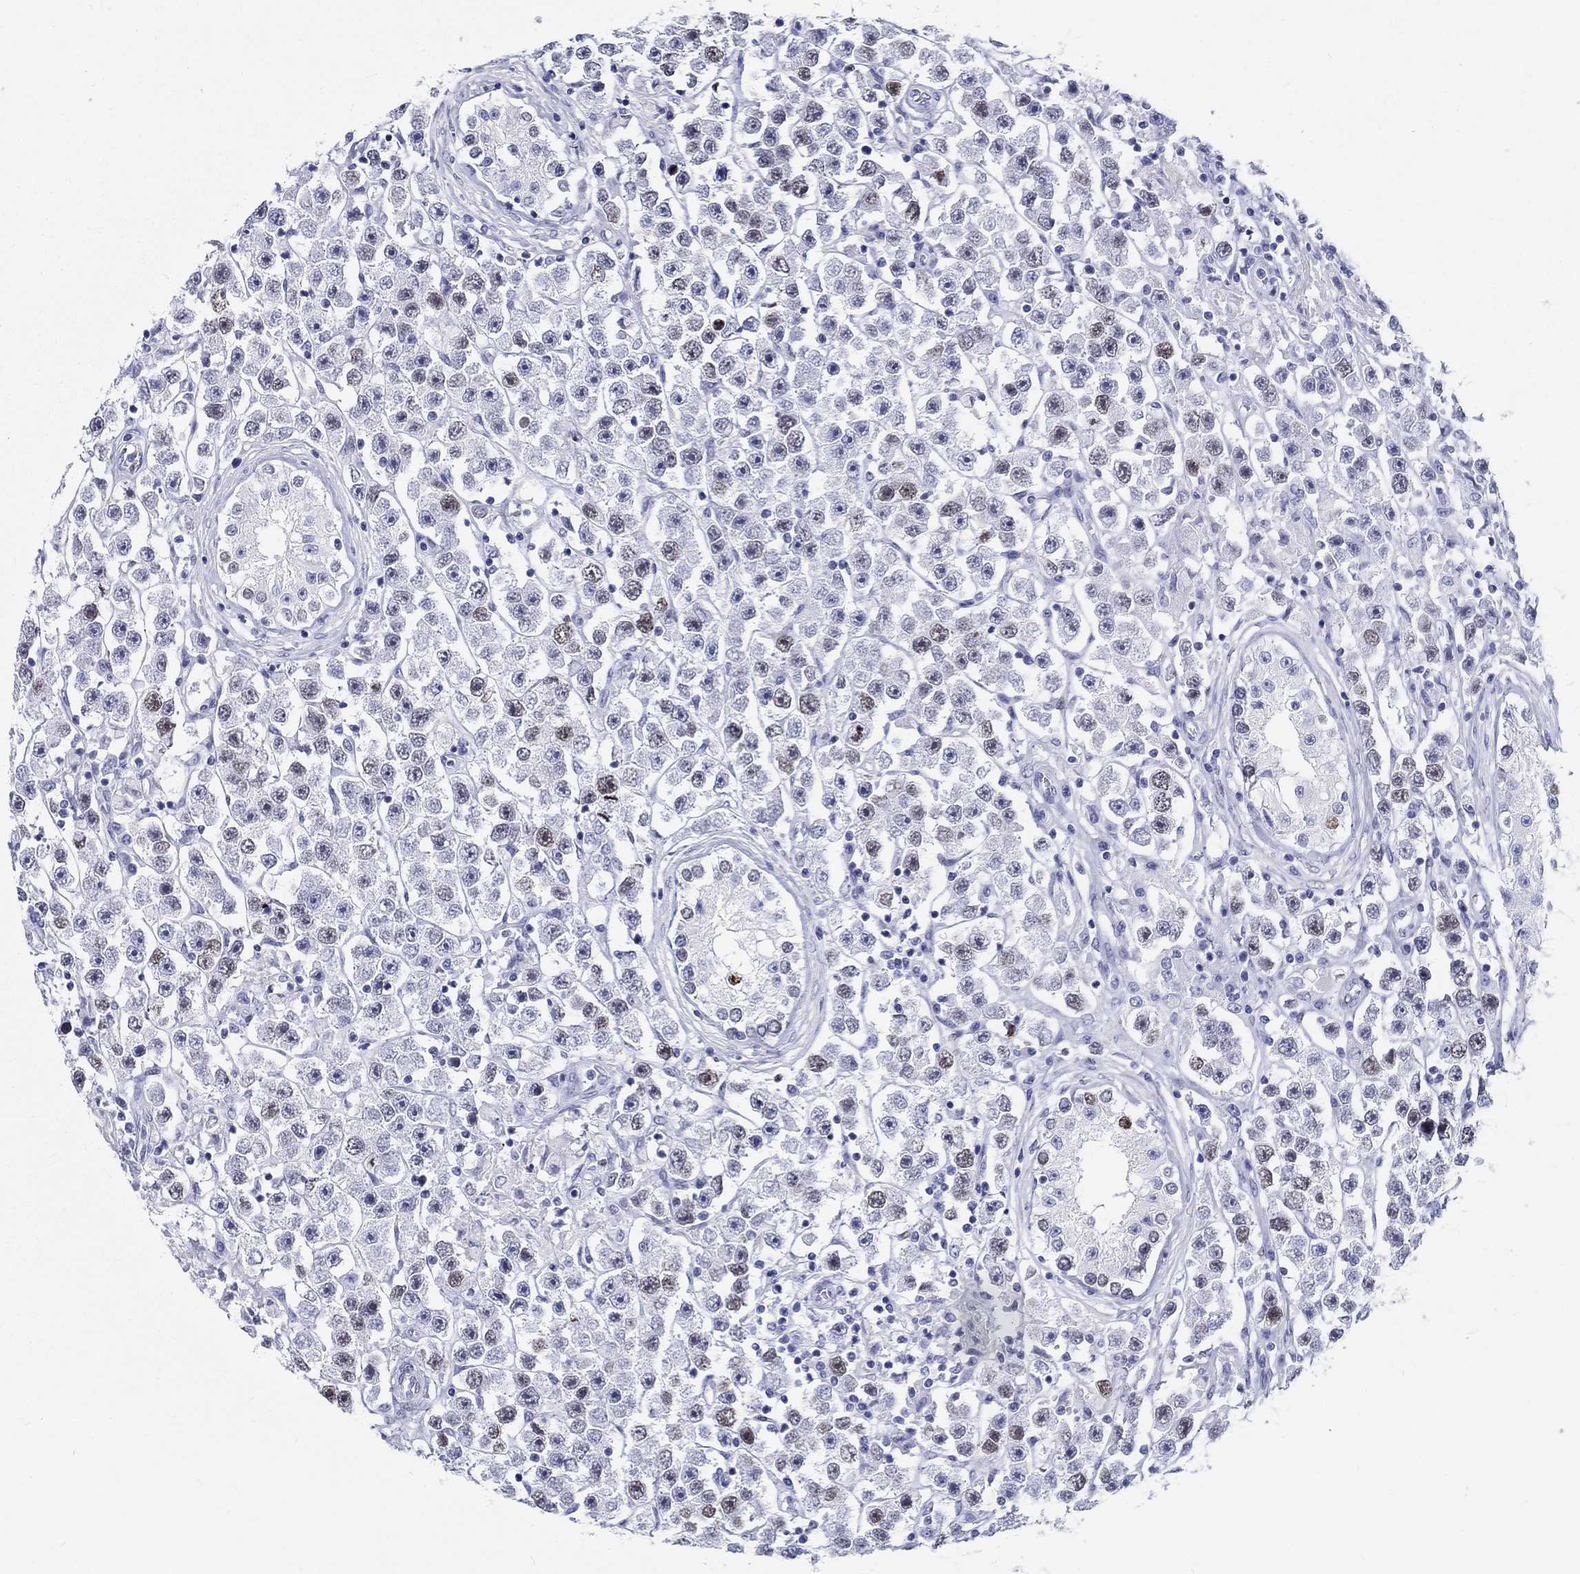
{"staining": {"intensity": "weak", "quantity": "<25%", "location": "nuclear"}, "tissue": "testis cancer", "cell_type": "Tumor cells", "image_type": "cancer", "snomed": [{"axis": "morphology", "description": "Seminoma, NOS"}, {"axis": "topography", "description": "Testis"}], "caption": "An IHC photomicrograph of seminoma (testis) is shown. There is no staining in tumor cells of seminoma (testis). The staining was performed using DAB (3,3'-diaminobenzidine) to visualize the protein expression in brown, while the nuclei were stained in blue with hematoxylin (Magnification: 20x).", "gene": "H1-1", "patient": {"sex": "male", "age": 45}}